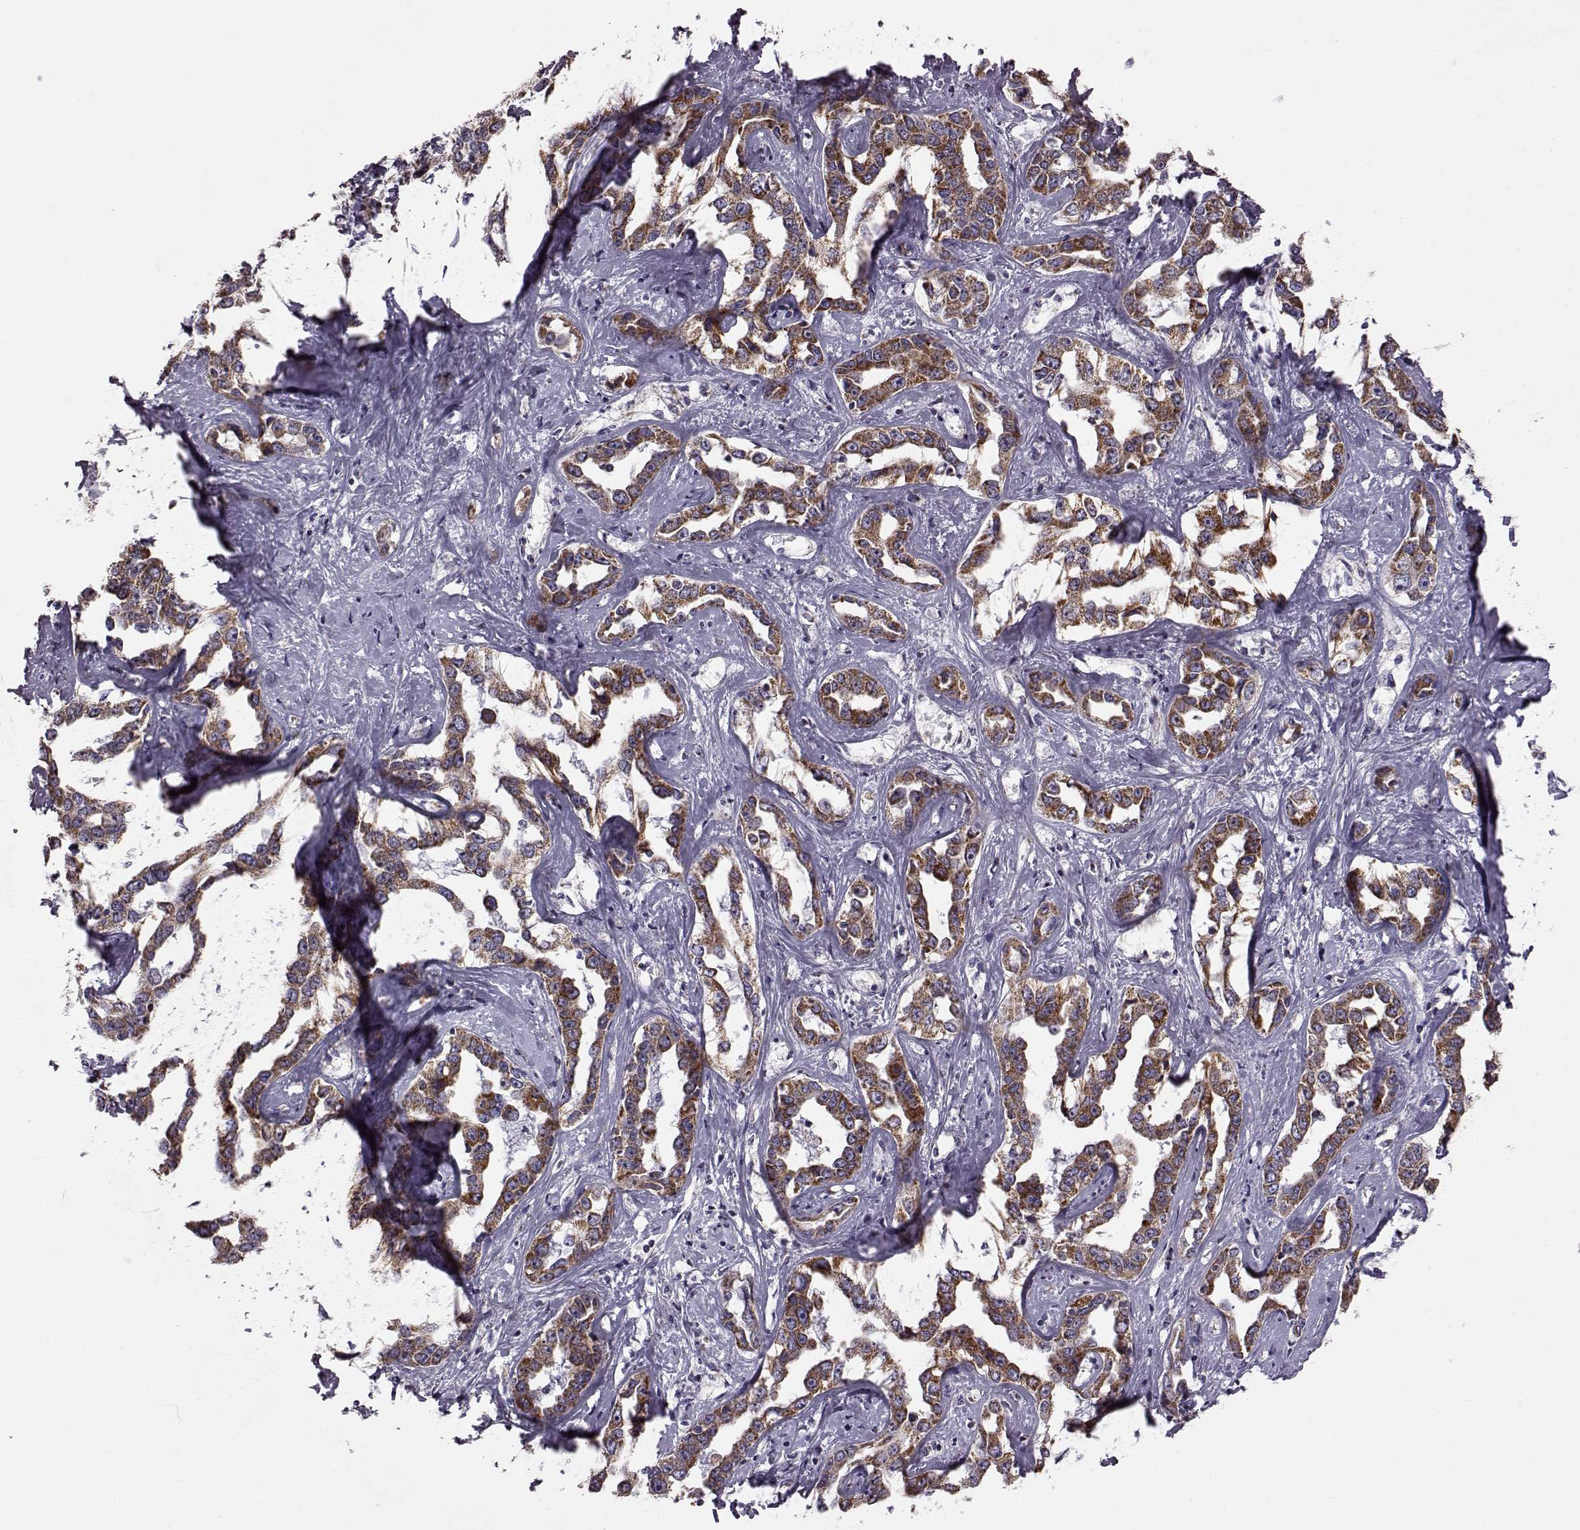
{"staining": {"intensity": "strong", "quantity": ">75%", "location": "cytoplasmic/membranous"}, "tissue": "liver cancer", "cell_type": "Tumor cells", "image_type": "cancer", "snomed": [{"axis": "morphology", "description": "Cholangiocarcinoma"}, {"axis": "topography", "description": "Liver"}], "caption": "Human liver cancer (cholangiocarcinoma) stained with a brown dye shows strong cytoplasmic/membranous positive expression in approximately >75% of tumor cells.", "gene": "FAM8A1", "patient": {"sex": "male", "age": 59}}